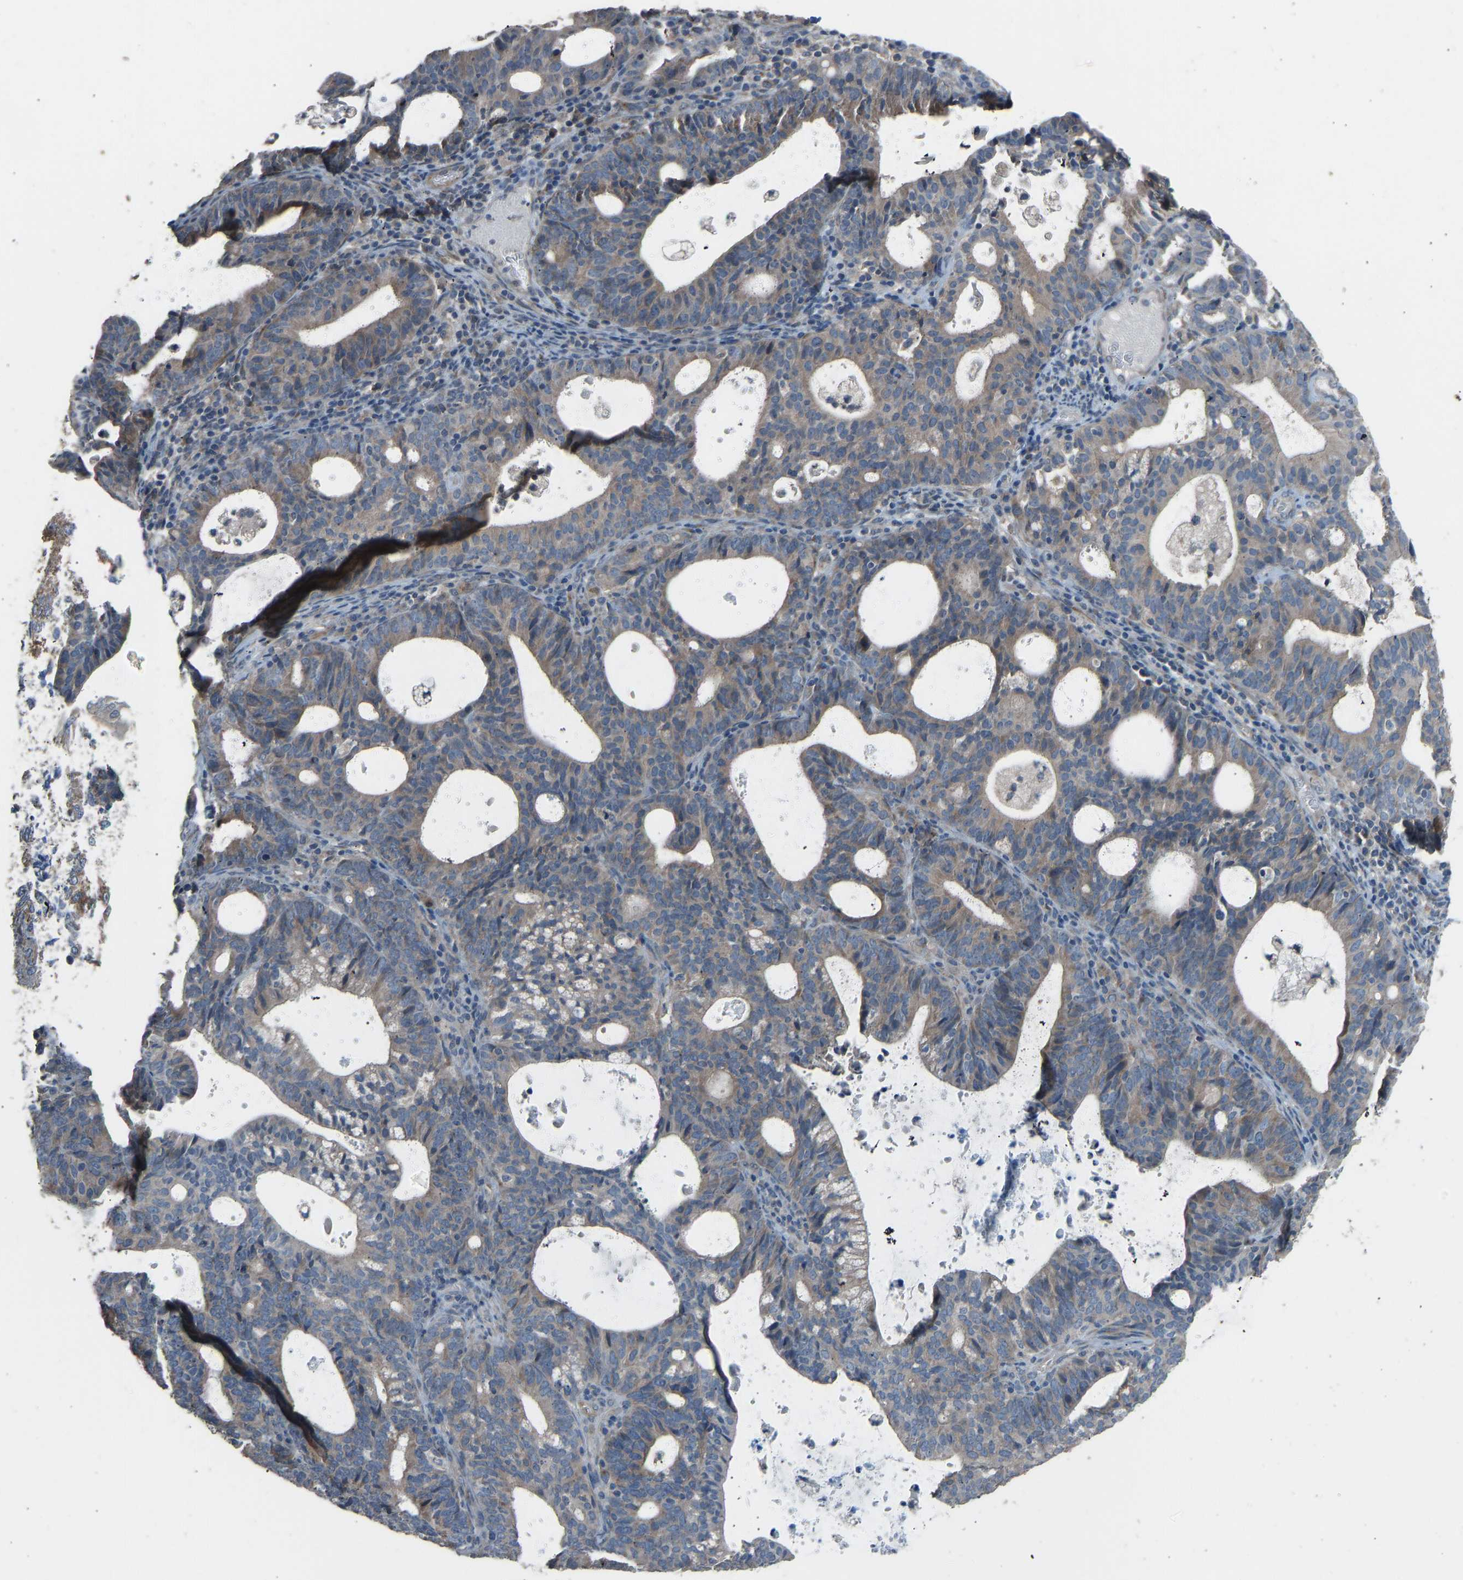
{"staining": {"intensity": "weak", "quantity": "25%-75%", "location": "cytoplasmic/membranous"}, "tissue": "endometrial cancer", "cell_type": "Tumor cells", "image_type": "cancer", "snomed": [{"axis": "morphology", "description": "Adenocarcinoma, NOS"}, {"axis": "topography", "description": "Uterus"}], "caption": "Adenocarcinoma (endometrial) stained with a brown dye demonstrates weak cytoplasmic/membranous positive staining in approximately 25%-75% of tumor cells.", "gene": "SLC43A1", "patient": {"sex": "female", "age": 83}}